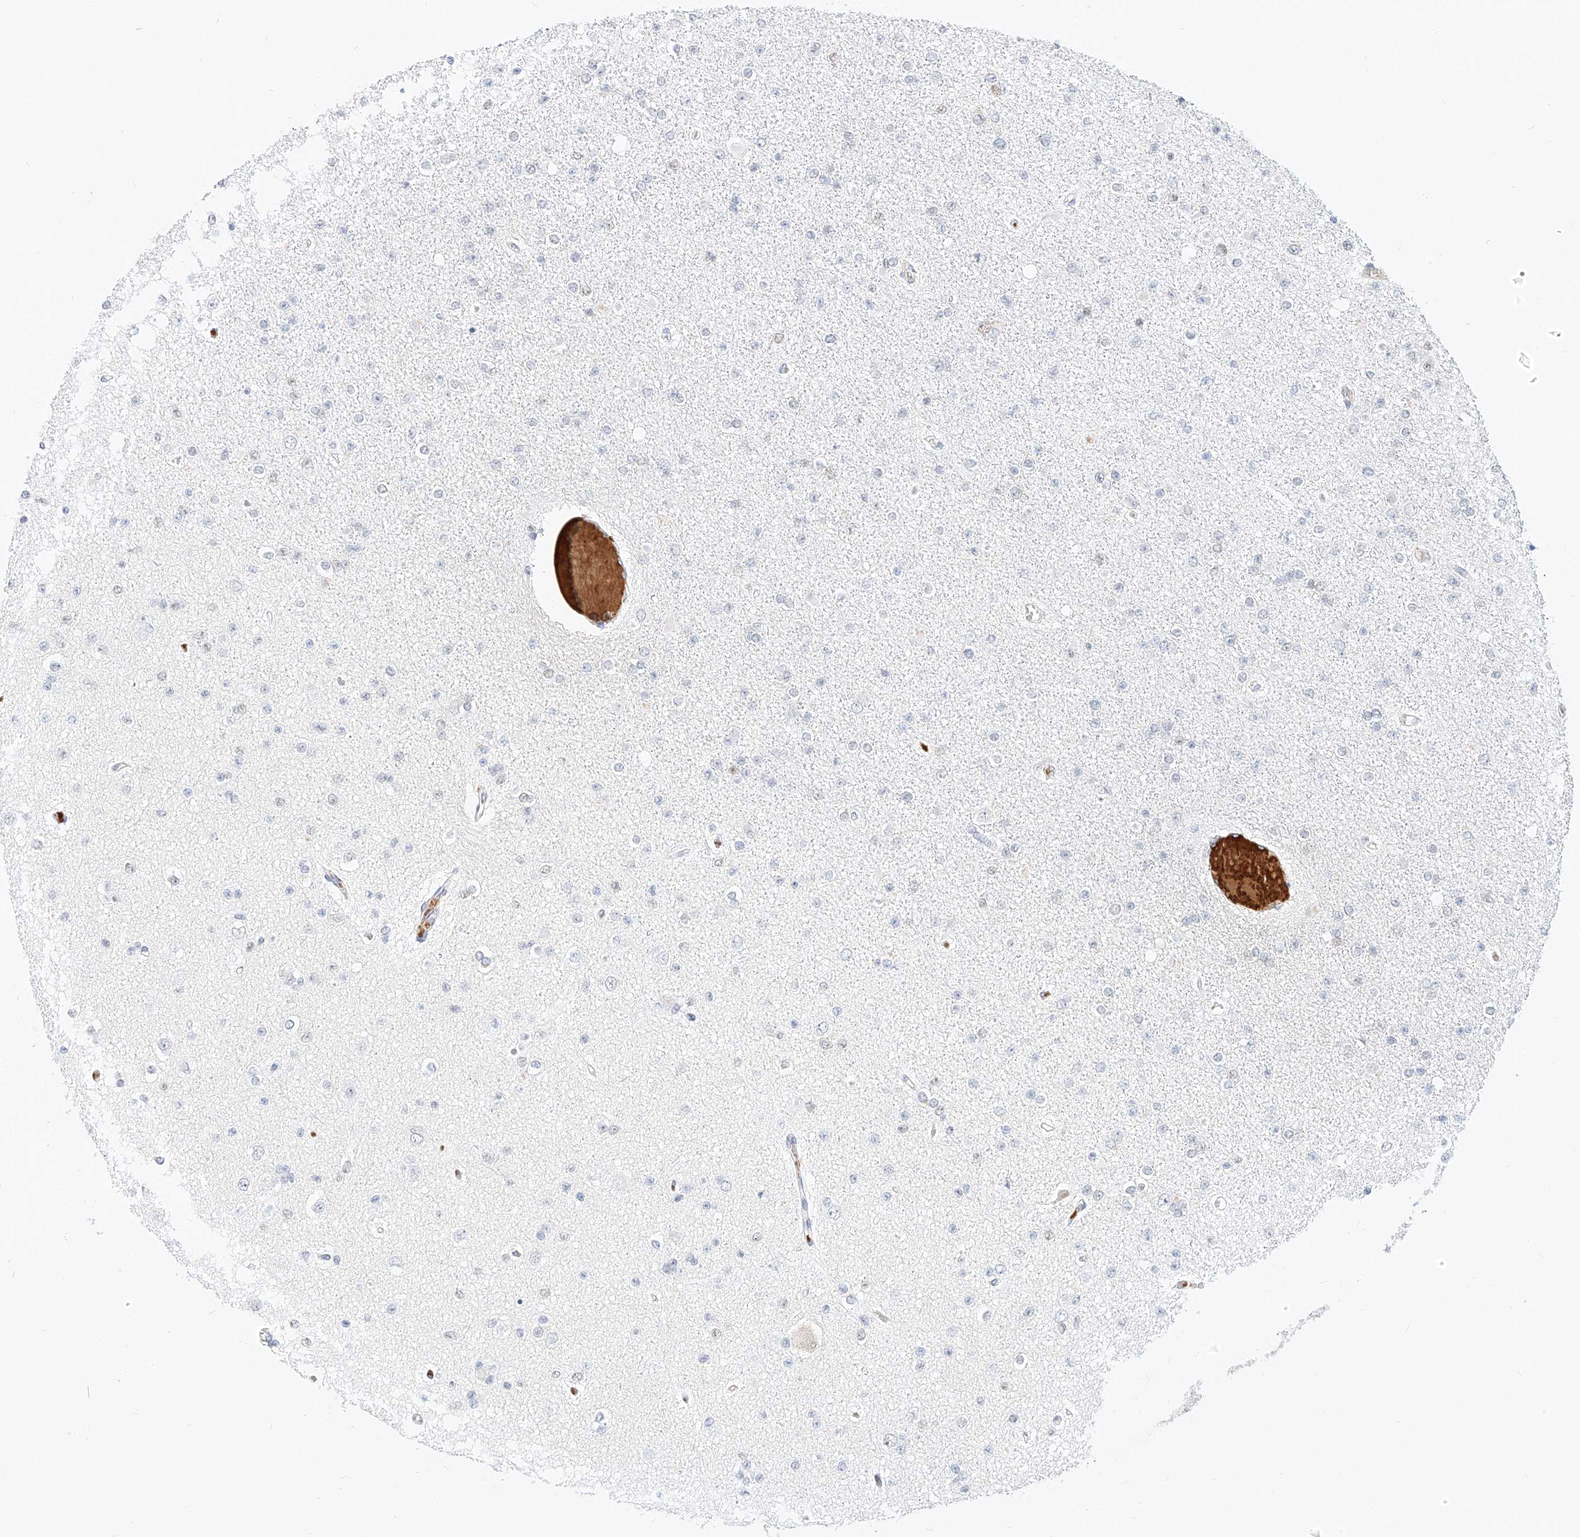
{"staining": {"intensity": "negative", "quantity": "none", "location": "none"}, "tissue": "glioma", "cell_type": "Tumor cells", "image_type": "cancer", "snomed": [{"axis": "morphology", "description": "Glioma, malignant, Low grade"}, {"axis": "topography", "description": "Brain"}], "caption": "A histopathology image of malignant low-grade glioma stained for a protein displays no brown staining in tumor cells. The staining was performed using DAB (3,3'-diaminobenzidine) to visualize the protein expression in brown, while the nuclei were stained in blue with hematoxylin (Magnification: 20x).", "gene": "CBX8", "patient": {"sex": "female", "age": 22}}